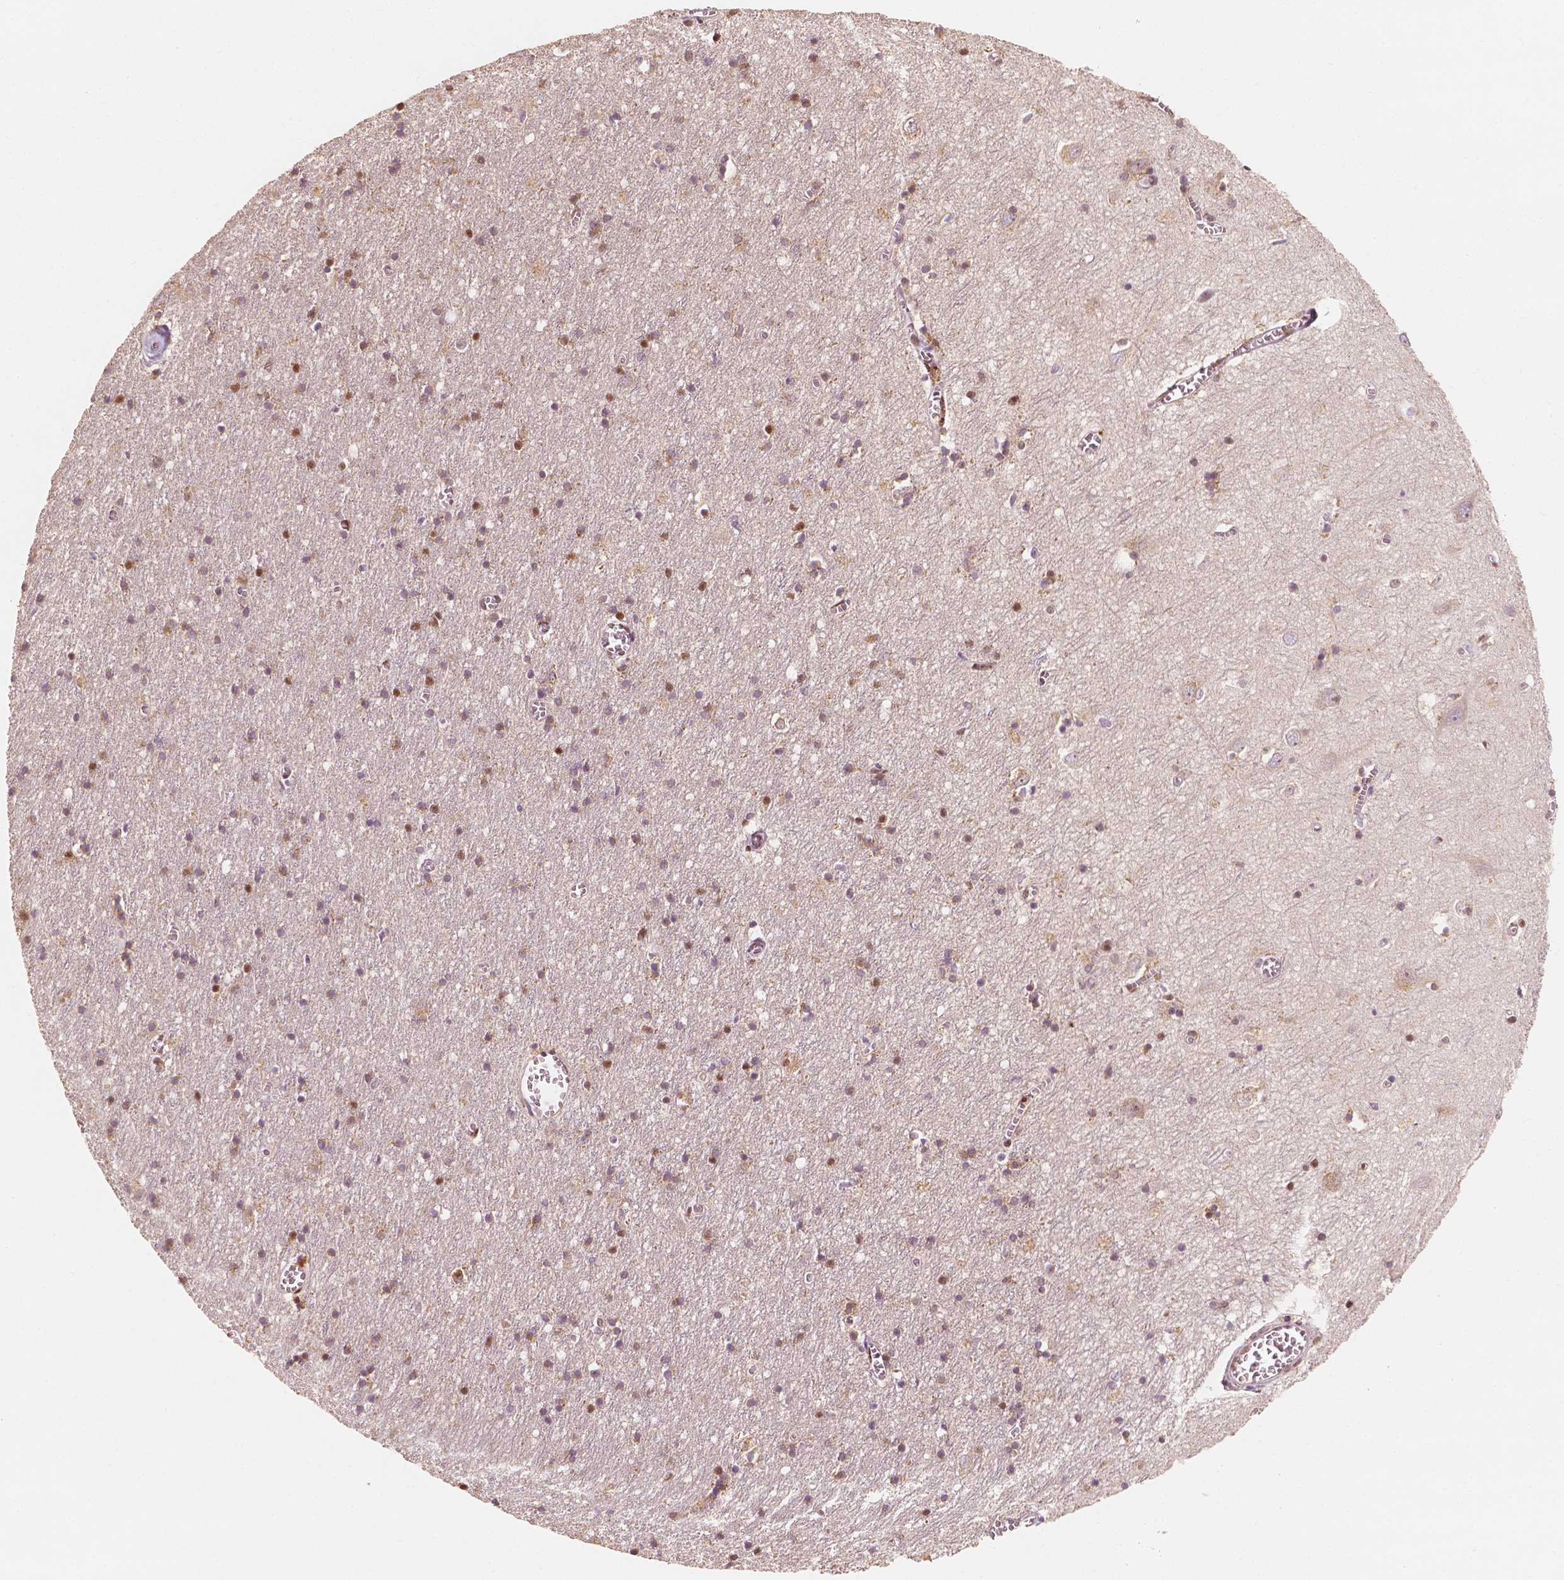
{"staining": {"intensity": "moderate", "quantity": "25%-75%", "location": "cytoplasmic/membranous,nuclear"}, "tissue": "cerebral cortex", "cell_type": "Endothelial cells", "image_type": "normal", "snomed": [{"axis": "morphology", "description": "Normal tissue, NOS"}, {"axis": "topography", "description": "Cerebral cortex"}], "caption": "Immunohistochemical staining of normal human cerebral cortex demonstrates medium levels of moderate cytoplasmic/membranous,nuclear staining in approximately 25%-75% of endothelial cells. Using DAB (brown) and hematoxylin (blue) stains, captured at high magnification using brightfield microscopy.", "gene": "TBC1D17", "patient": {"sex": "male", "age": 70}}